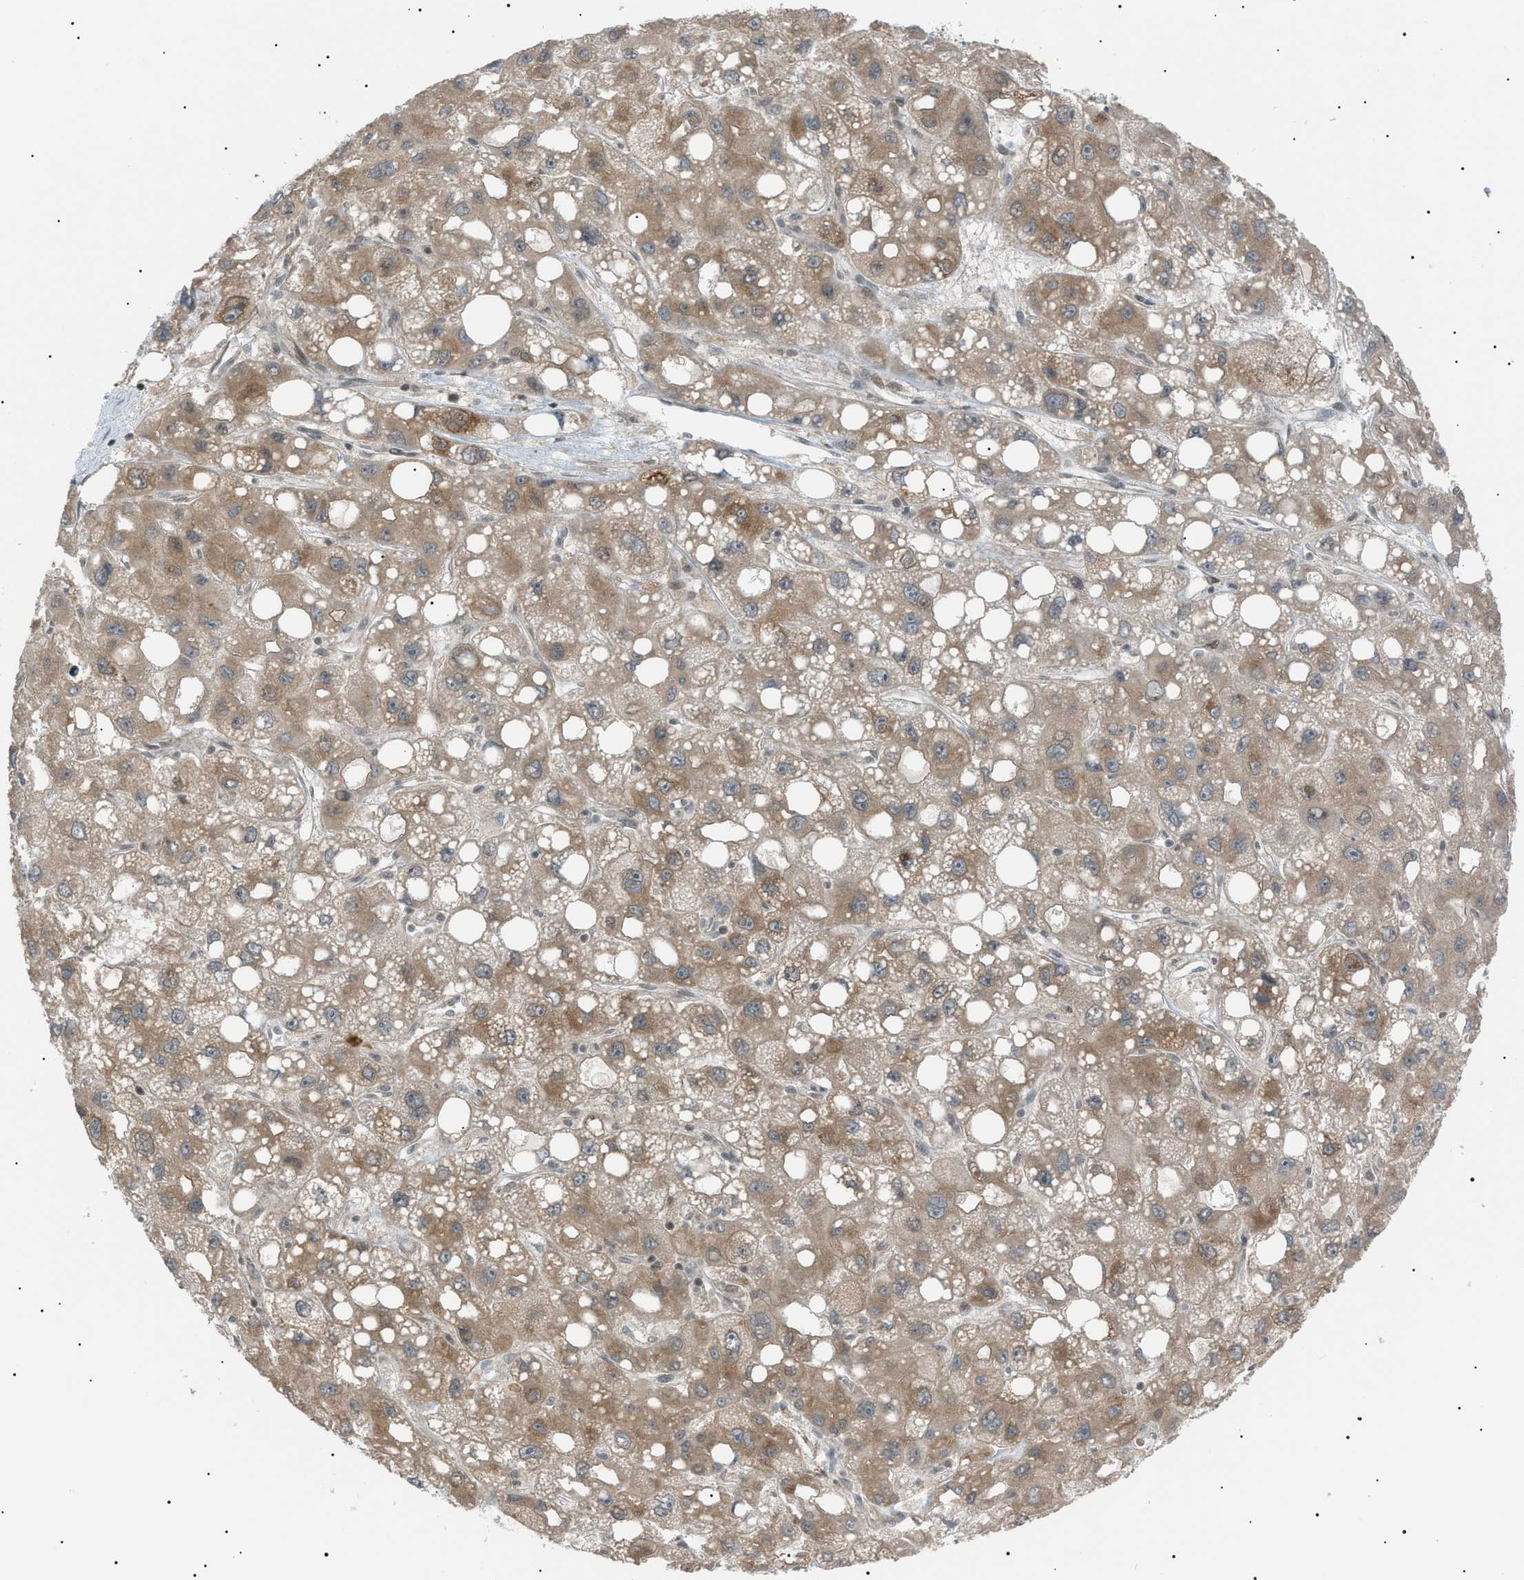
{"staining": {"intensity": "moderate", "quantity": "25%-75%", "location": "cytoplasmic/membranous"}, "tissue": "liver cancer", "cell_type": "Tumor cells", "image_type": "cancer", "snomed": [{"axis": "morphology", "description": "Carcinoma, Hepatocellular, NOS"}, {"axis": "topography", "description": "Liver"}], "caption": "Liver cancer (hepatocellular carcinoma) tissue shows moderate cytoplasmic/membranous positivity in about 25%-75% of tumor cells, visualized by immunohistochemistry.", "gene": "LPIN2", "patient": {"sex": "male", "age": 55}}